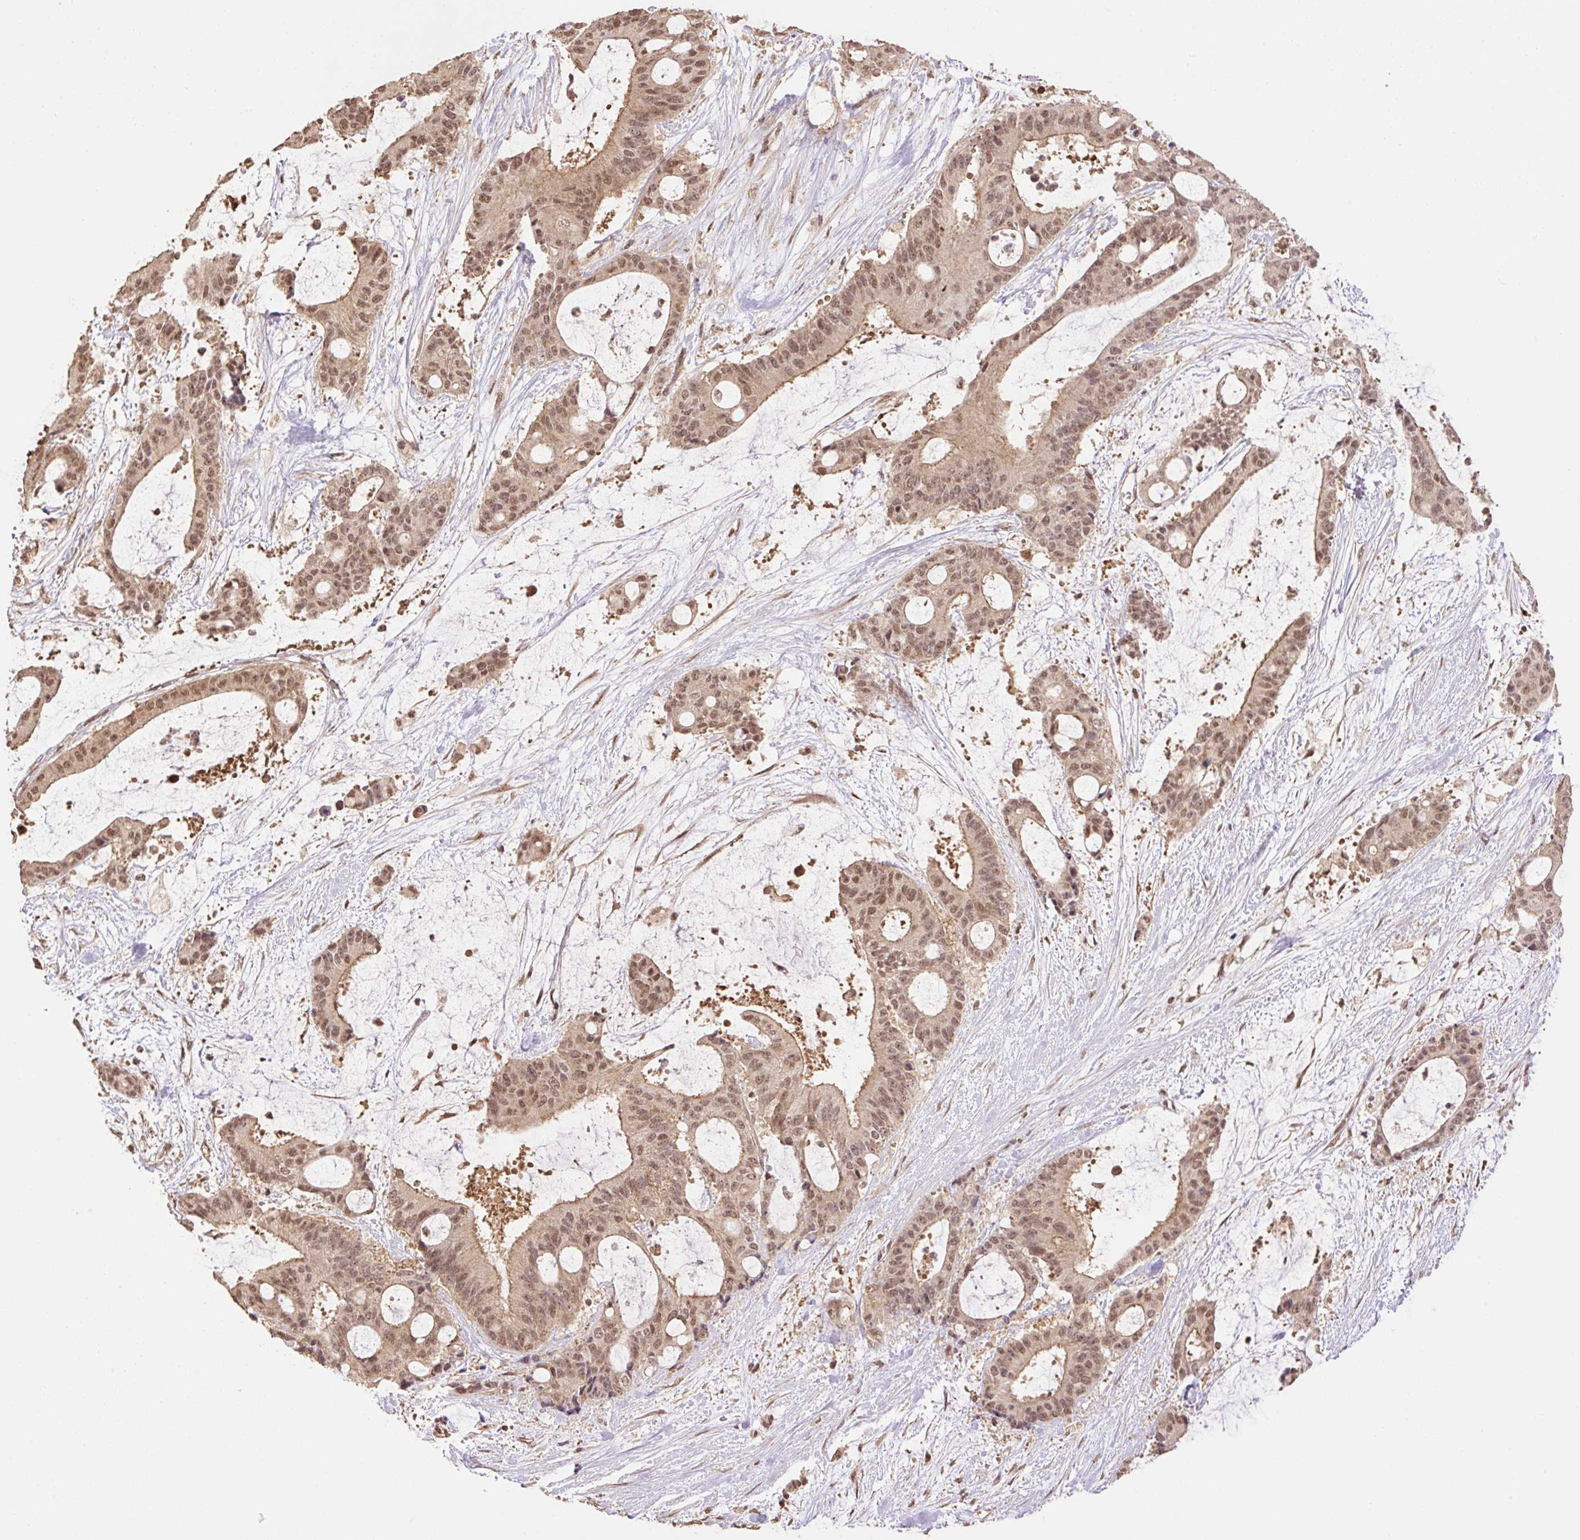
{"staining": {"intensity": "moderate", "quantity": ">75%", "location": "cytoplasmic/membranous,nuclear"}, "tissue": "liver cancer", "cell_type": "Tumor cells", "image_type": "cancer", "snomed": [{"axis": "morphology", "description": "Normal tissue, NOS"}, {"axis": "morphology", "description": "Cholangiocarcinoma"}, {"axis": "topography", "description": "Liver"}, {"axis": "topography", "description": "Peripheral nerve tissue"}], "caption": "Immunohistochemistry (IHC) histopathology image of liver cancer stained for a protein (brown), which displays medium levels of moderate cytoplasmic/membranous and nuclear positivity in approximately >75% of tumor cells.", "gene": "VPS25", "patient": {"sex": "female", "age": 73}}